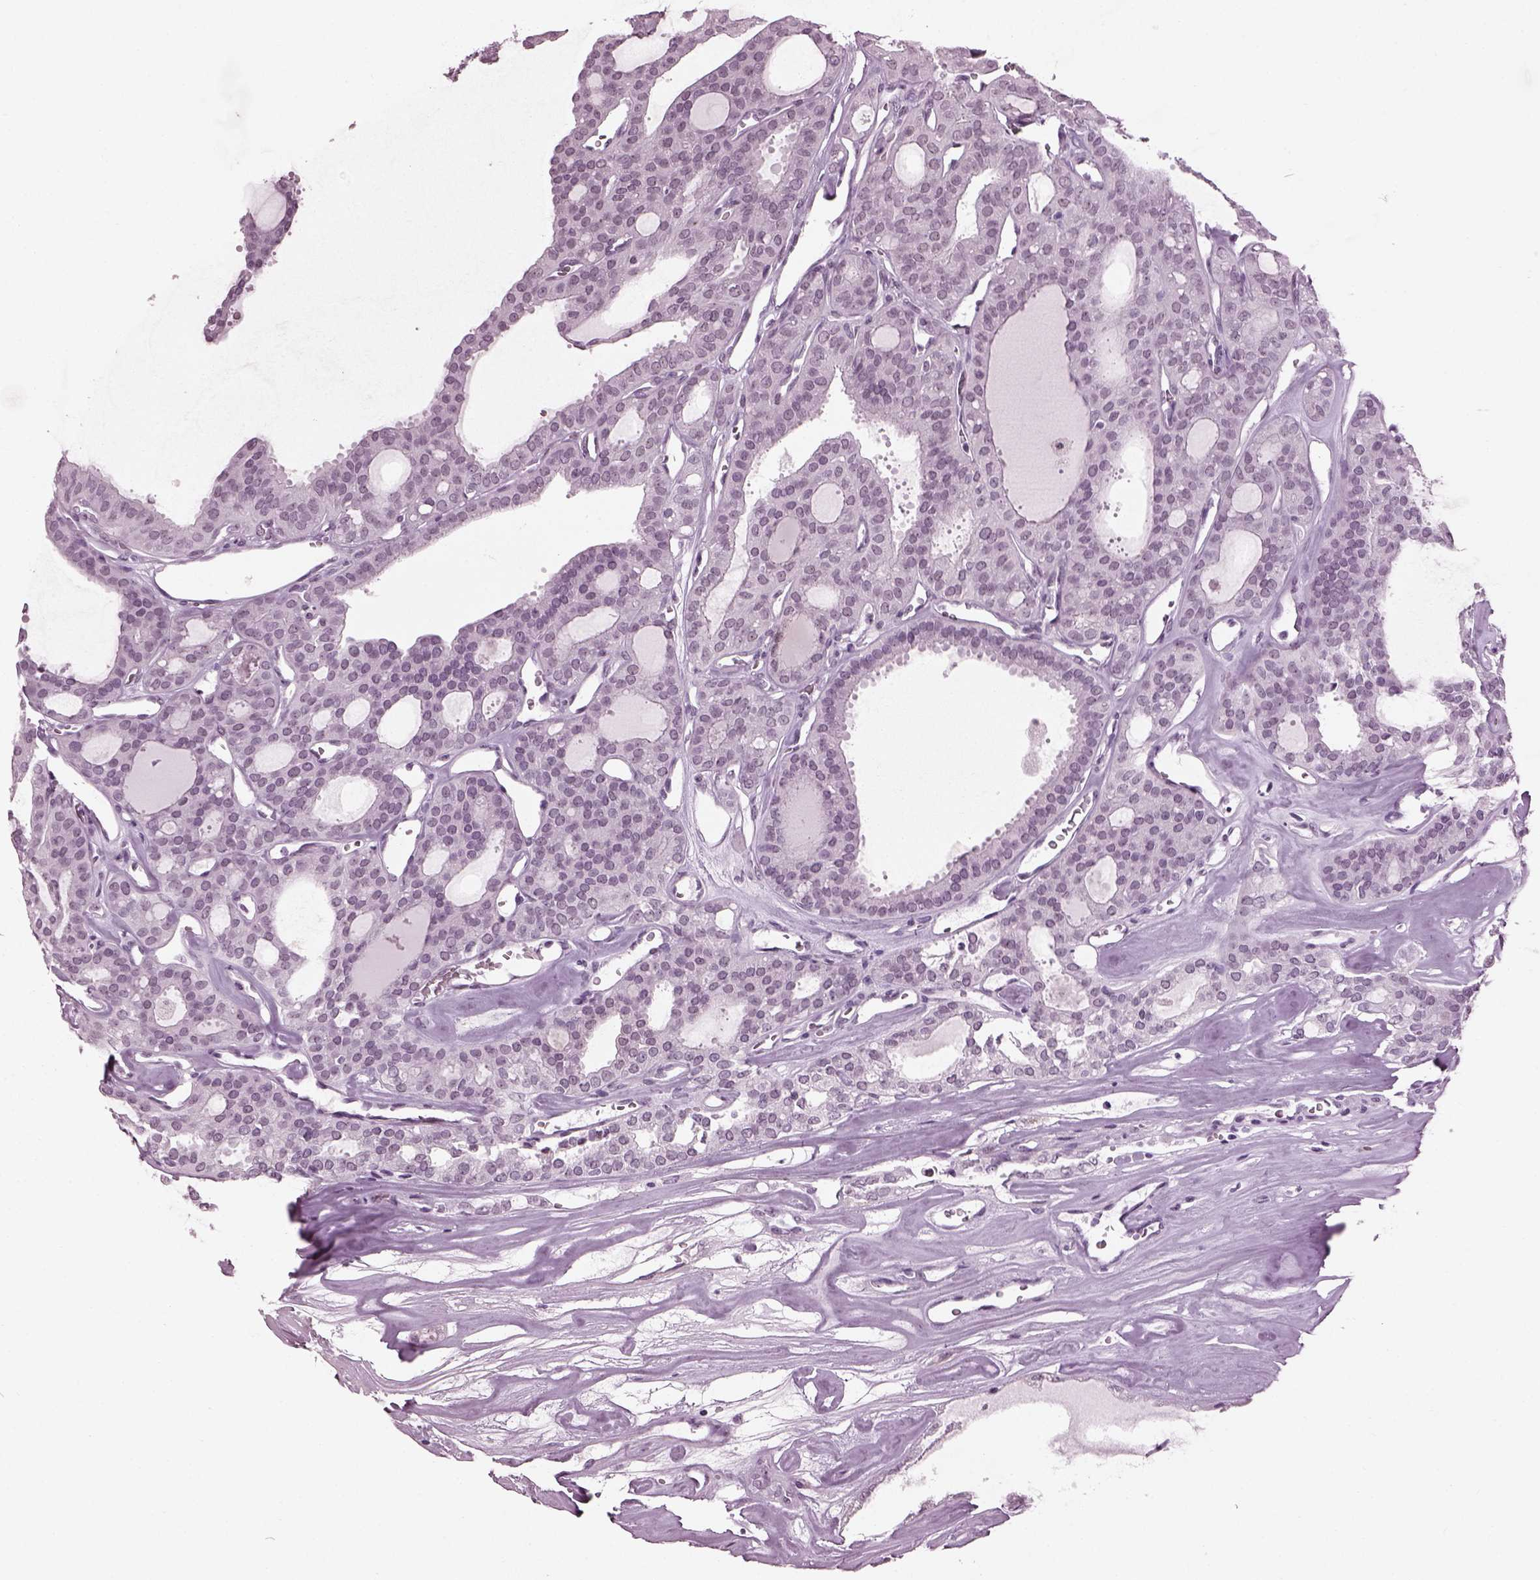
{"staining": {"intensity": "negative", "quantity": "none", "location": "none"}, "tissue": "thyroid cancer", "cell_type": "Tumor cells", "image_type": "cancer", "snomed": [{"axis": "morphology", "description": "Follicular adenoma carcinoma, NOS"}, {"axis": "topography", "description": "Thyroid gland"}], "caption": "DAB (3,3'-diaminobenzidine) immunohistochemical staining of human thyroid follicular adenoma carcinoma displays no significant expression in tumor cells.", "gene": "ADGRG2", "patient": {"sex": "male", "age": 75}}